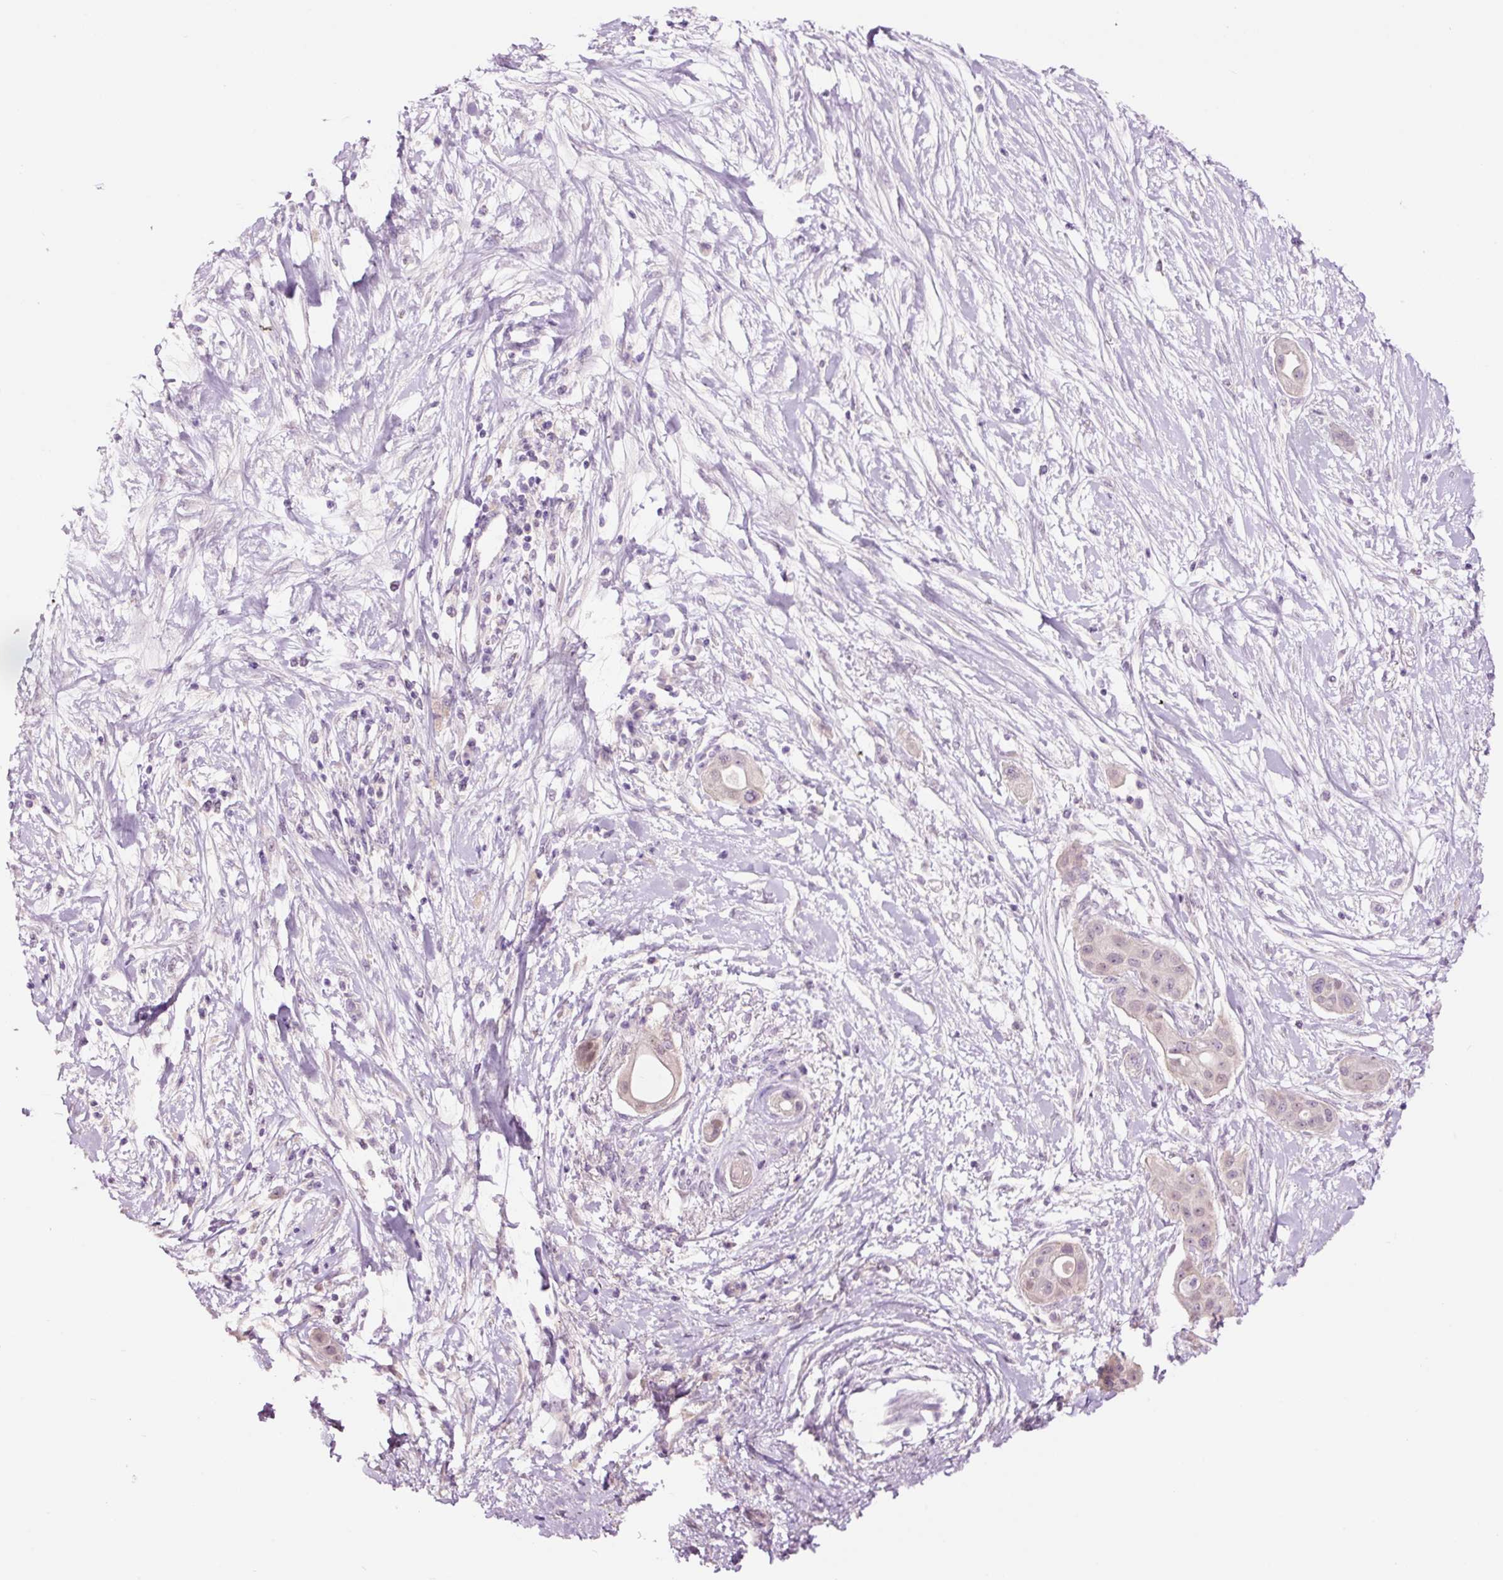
{"staining": {"intensity": "weak", "quantity": "<25%", "location": "cytoplasmic/membranous,nuclear"}, "tissue": "pancreatic cancer", "cell_type": "Tumor cells", "image_type": "cancer", "snomed": [{"axis": "morphology", "description": "Adenocarcinoma, NOS"}, {"axis": "topography", "description": "Pancreas"}], "caption": "Pancreatic cancer was stained to show a protein in brown. There is no significant staining in tumor cells.", "gene": "GCG", "patient": {"sex": "male", "age": 68}}